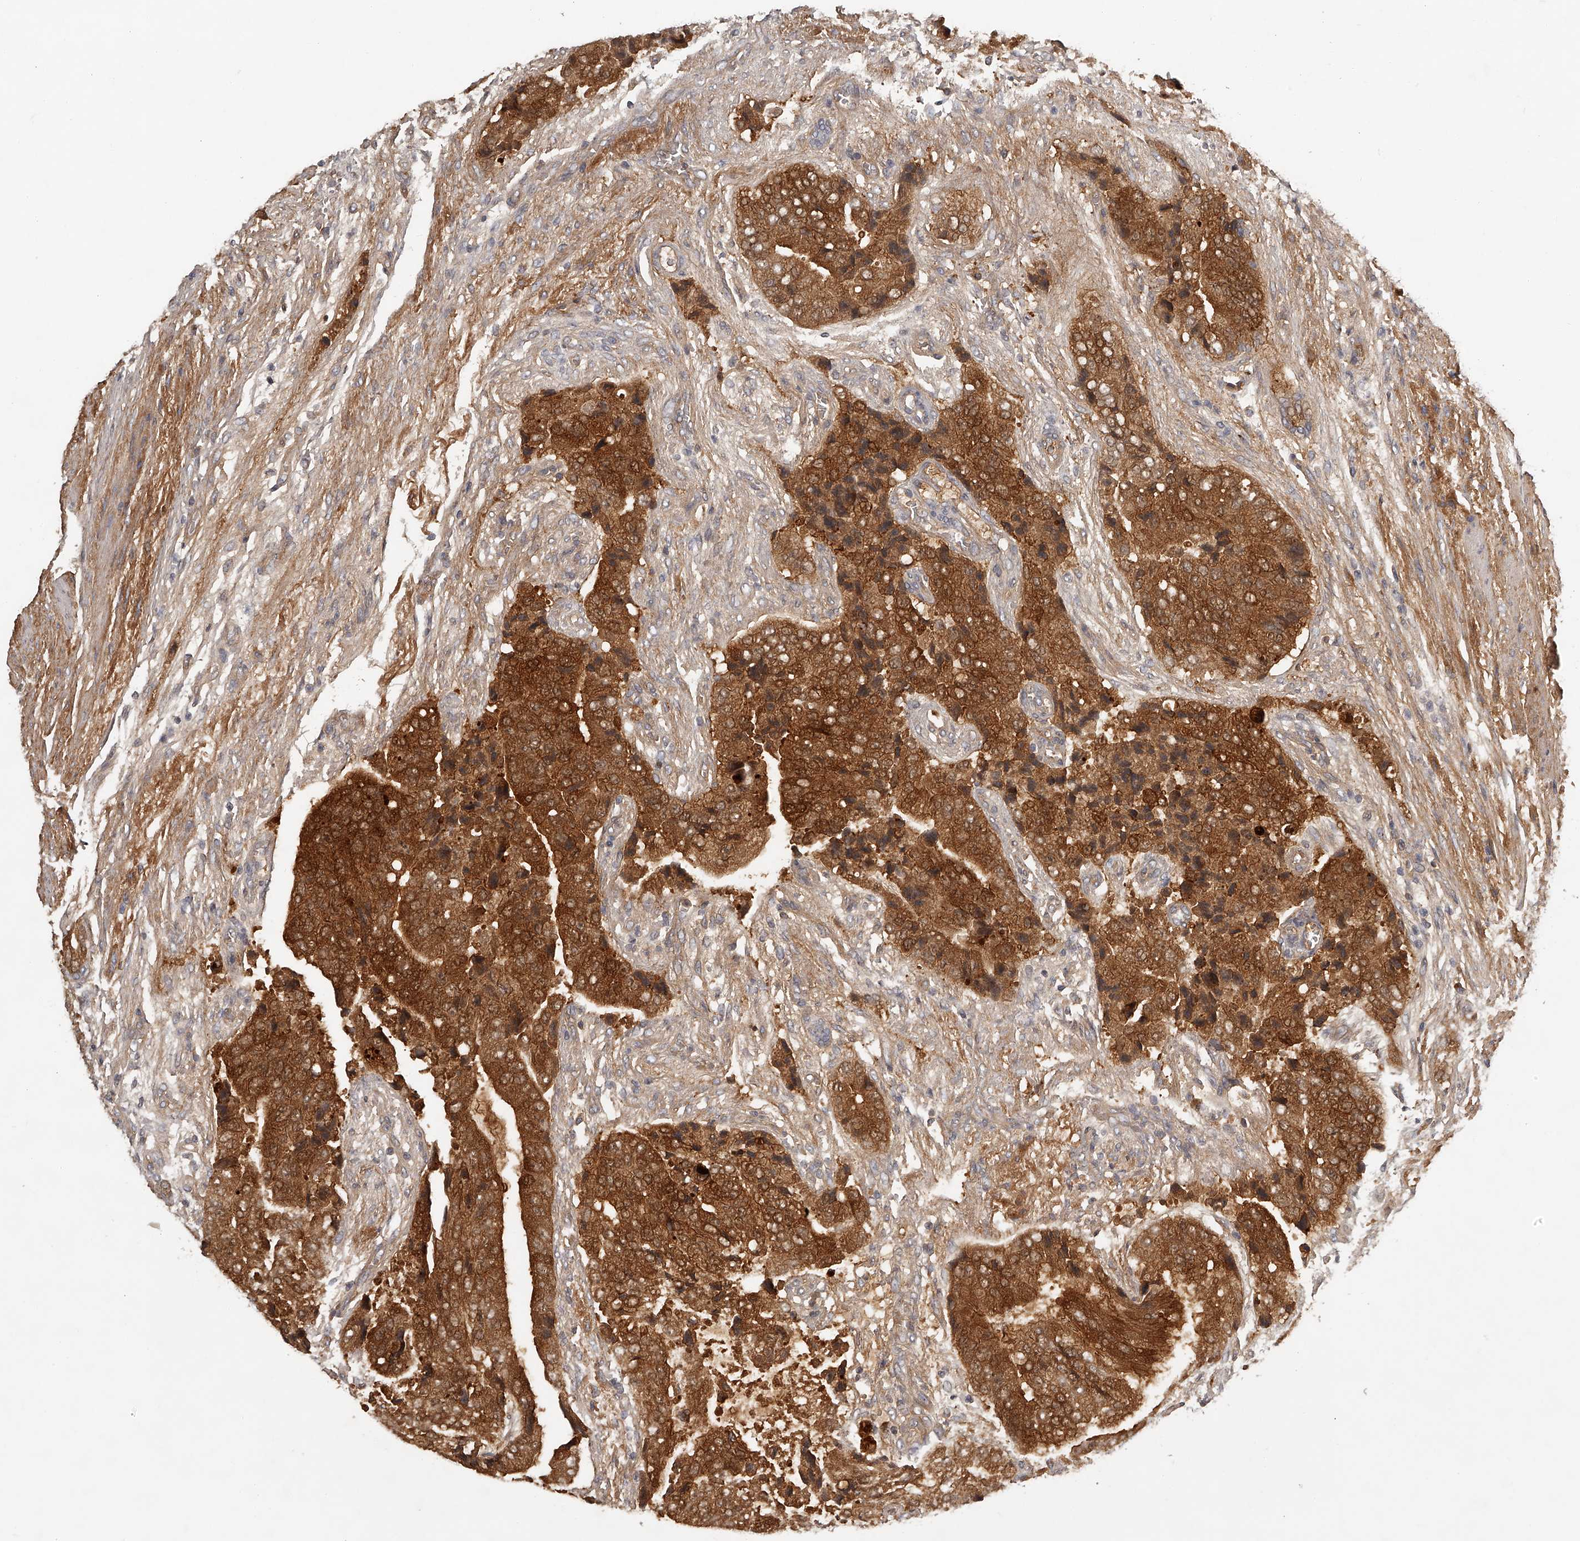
{"staining": {"intensity": "strong", "quantity": ">75%", "location": "cytoplasmic/membranous"}, "tissue": "prostate cancer", "cell_type": "Tumor cells", "image_type": "cancer", "snomed": [{"axis": "morphology", "description": "Adenocarcinoma, High grade"}, {"axis": "topography", "description": "Prostate"}], "caption": "Immunohistochemical staining of human prostate cancer reveals high levels of strong cytoplasmic/membranous protein expression in approximately >75% of tumor cells.", "gene": "GGCT", "patient": {"sex": "male", "age": 70}}